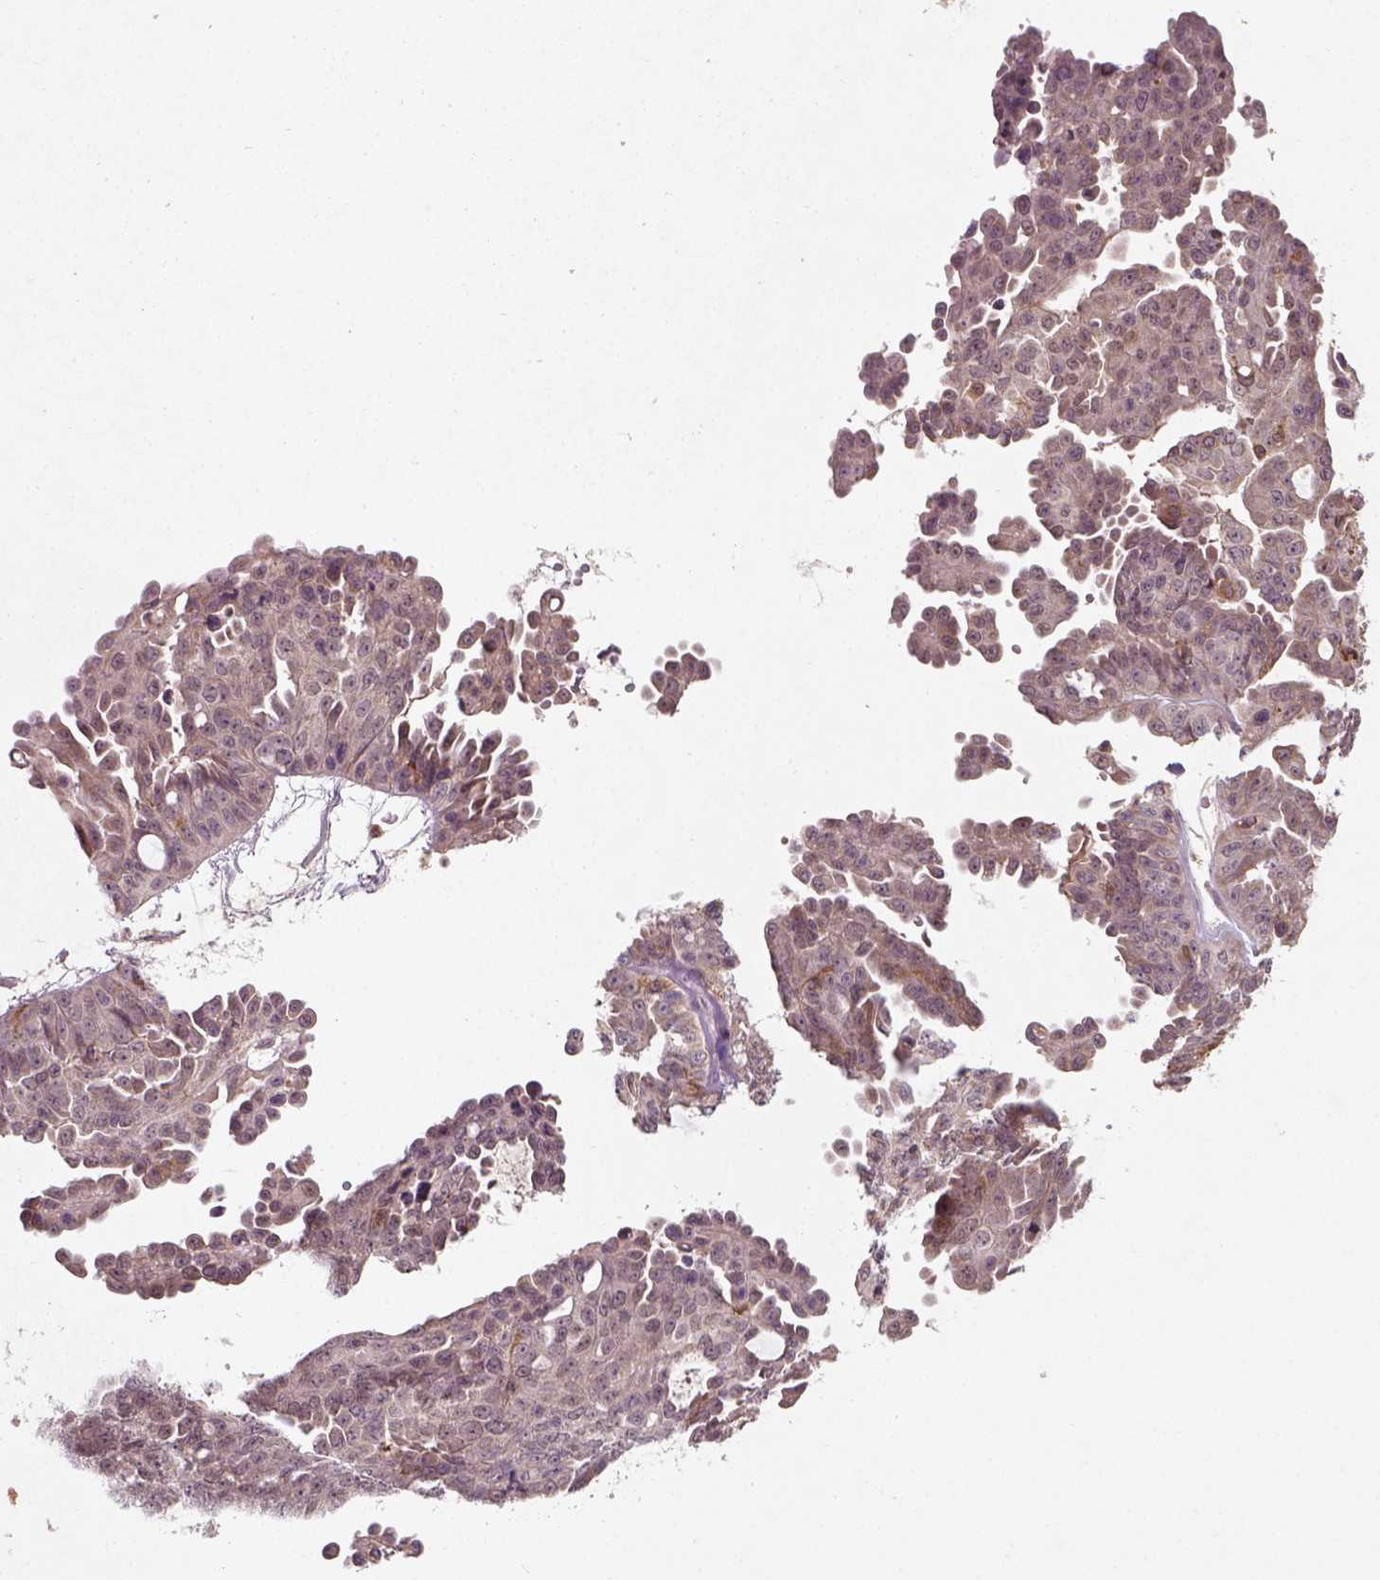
{"staining": {"intensity": "weak", "quantity": "<25%", "location": "cytoplasmic/membranous"}, "tissue": "ovarian cancer", "cell_type": "Tumor cells", "image_type": "cancer", "snomed": [{"axis": "morphology", "description": "Cystadenocarcinoma, serous, NOS"}, {"axis": "topography", "description": "Ovary"}], "caption": "This is a micrograph of immunohistochemistry staining of ovarian cancer (serous cystadenocarcinoma), which shows no positivity in tumor cells.", "gene": "CAMKK1", "patient": {"sex": "female", "age": 71}}